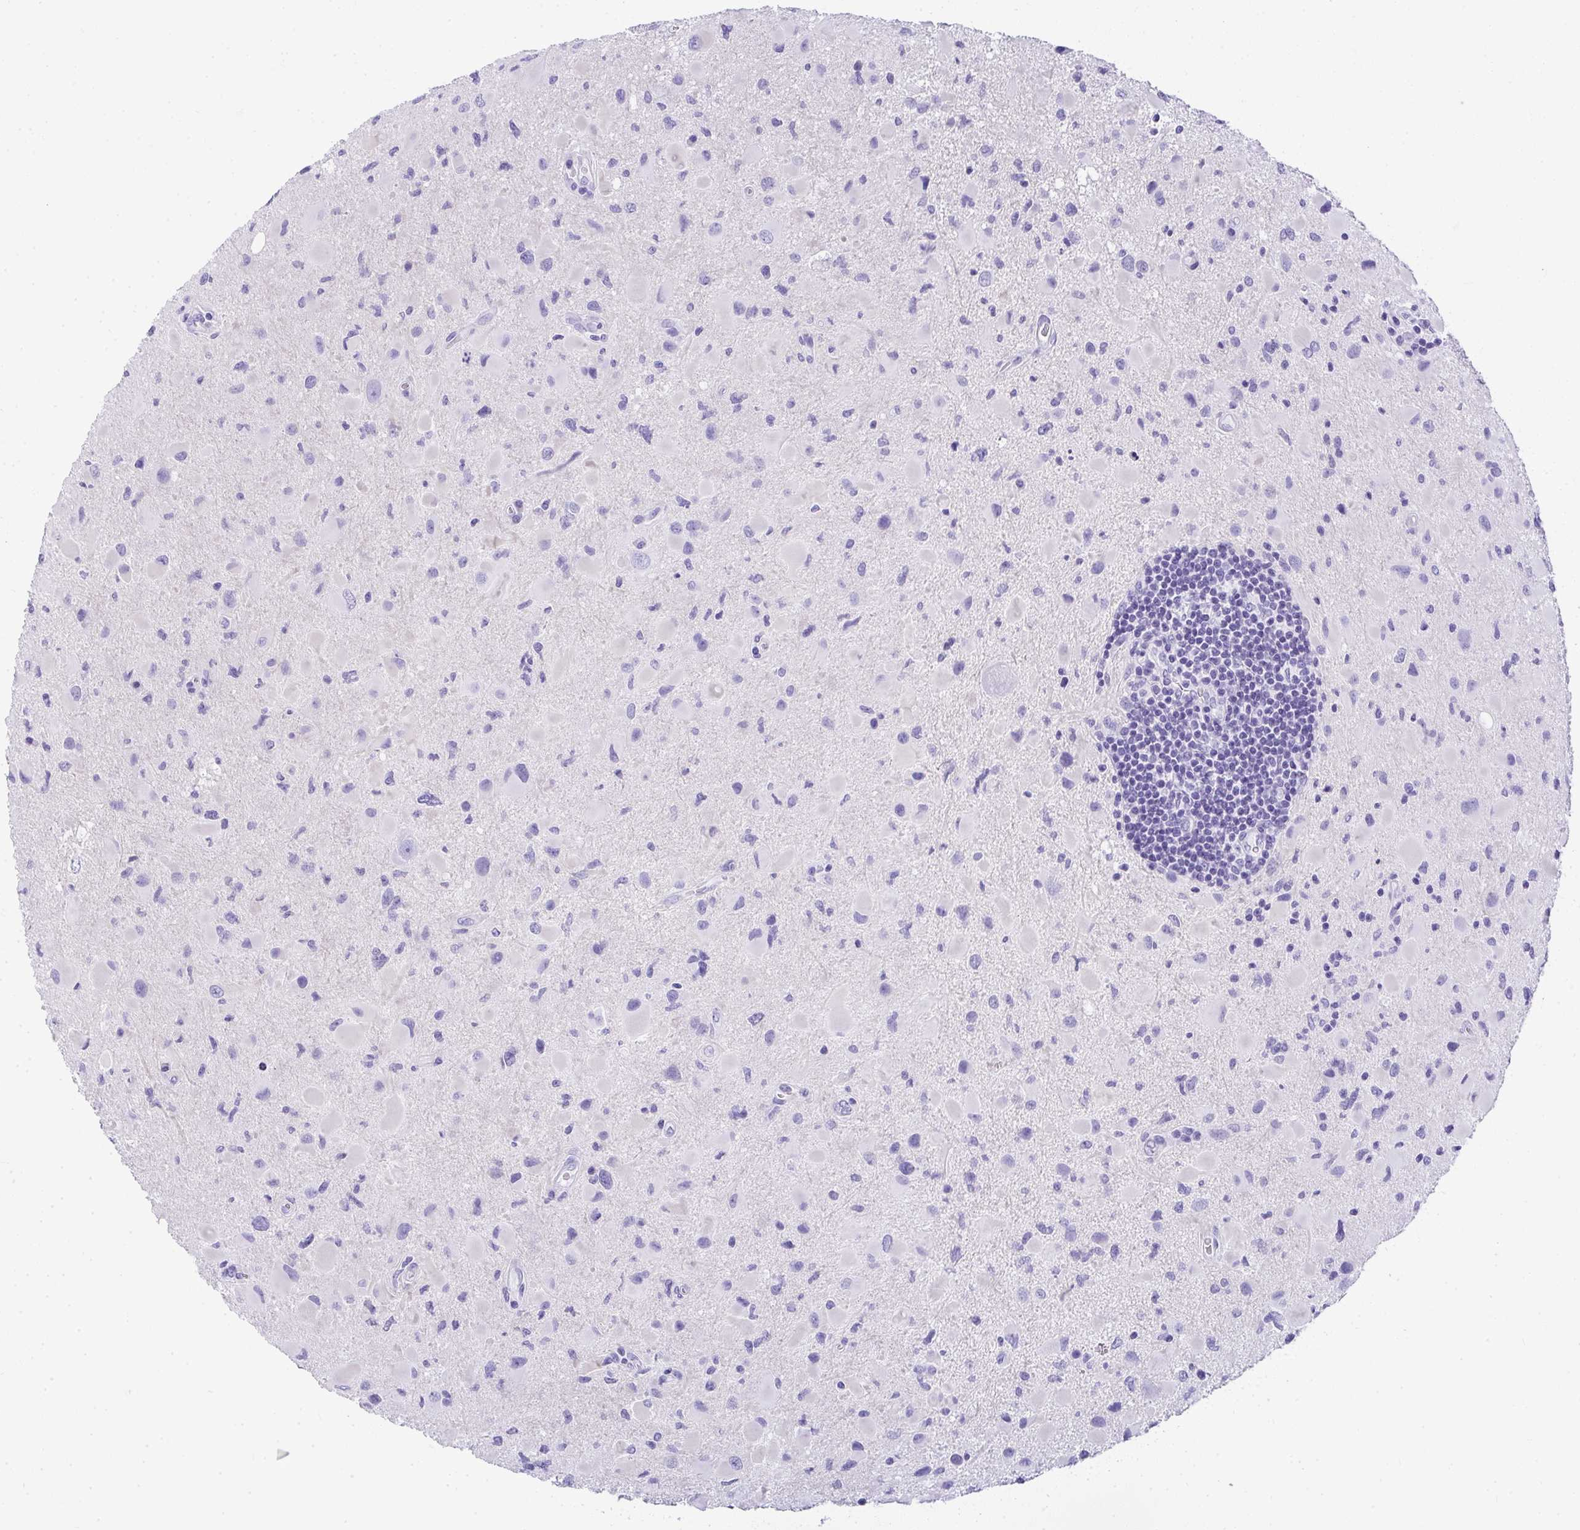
{"staining": {"intensity": "negative", "quantity": "none", "location": "none"}, "tissue": "glioma", "cell_type": "Tumor cells", "image_type": "cancer", "snomed": [{"axis": "morphology", "description": "Glioma, malignant, Low grade"}, {"axis": "topography", "description": "Brain"}], "caption": "A micrograph of human glioma is negative for staining in tumor cells.", "gene": "AVIL", "patient": {"sex": "female", "age": 32}}